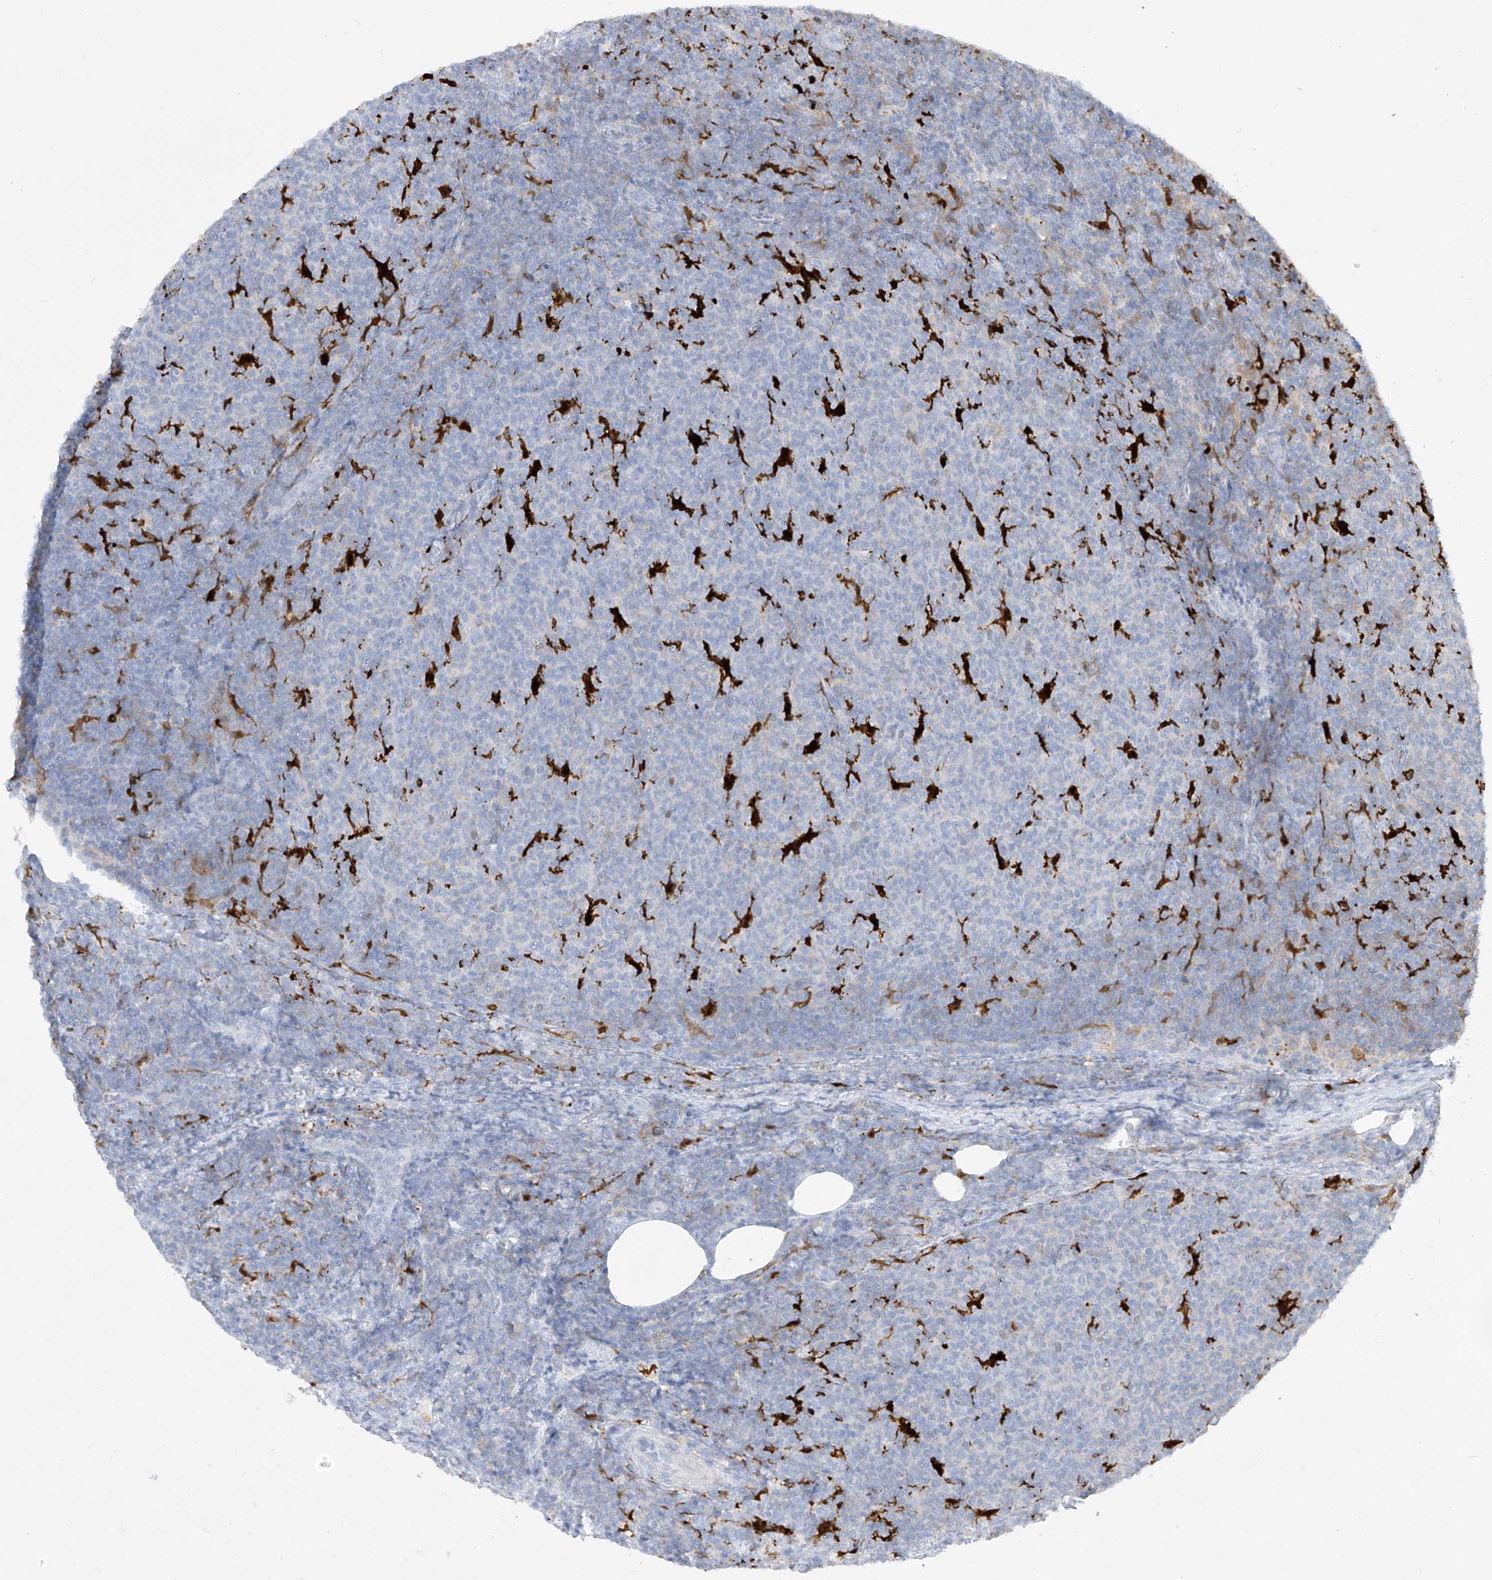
{"staining": {"intensity": "negative", "quantity": "none", "location": "none"}, "tissue": "lymphoma", "cell_type": "Tumor cells", "image_type": "cancer", "snomed": [{"axis": "morphology", "description": "Malignant lymphoma, non-Hodgkin's type, Low grade"}, {"axis": "topography", "description": "Lymph node"}], "caption": "Immunohistochemistry of human lymphoma shows no expression in tumor cells.", "gene": "TRMT2B", "patient": {"sex": "male", "age": 66}}